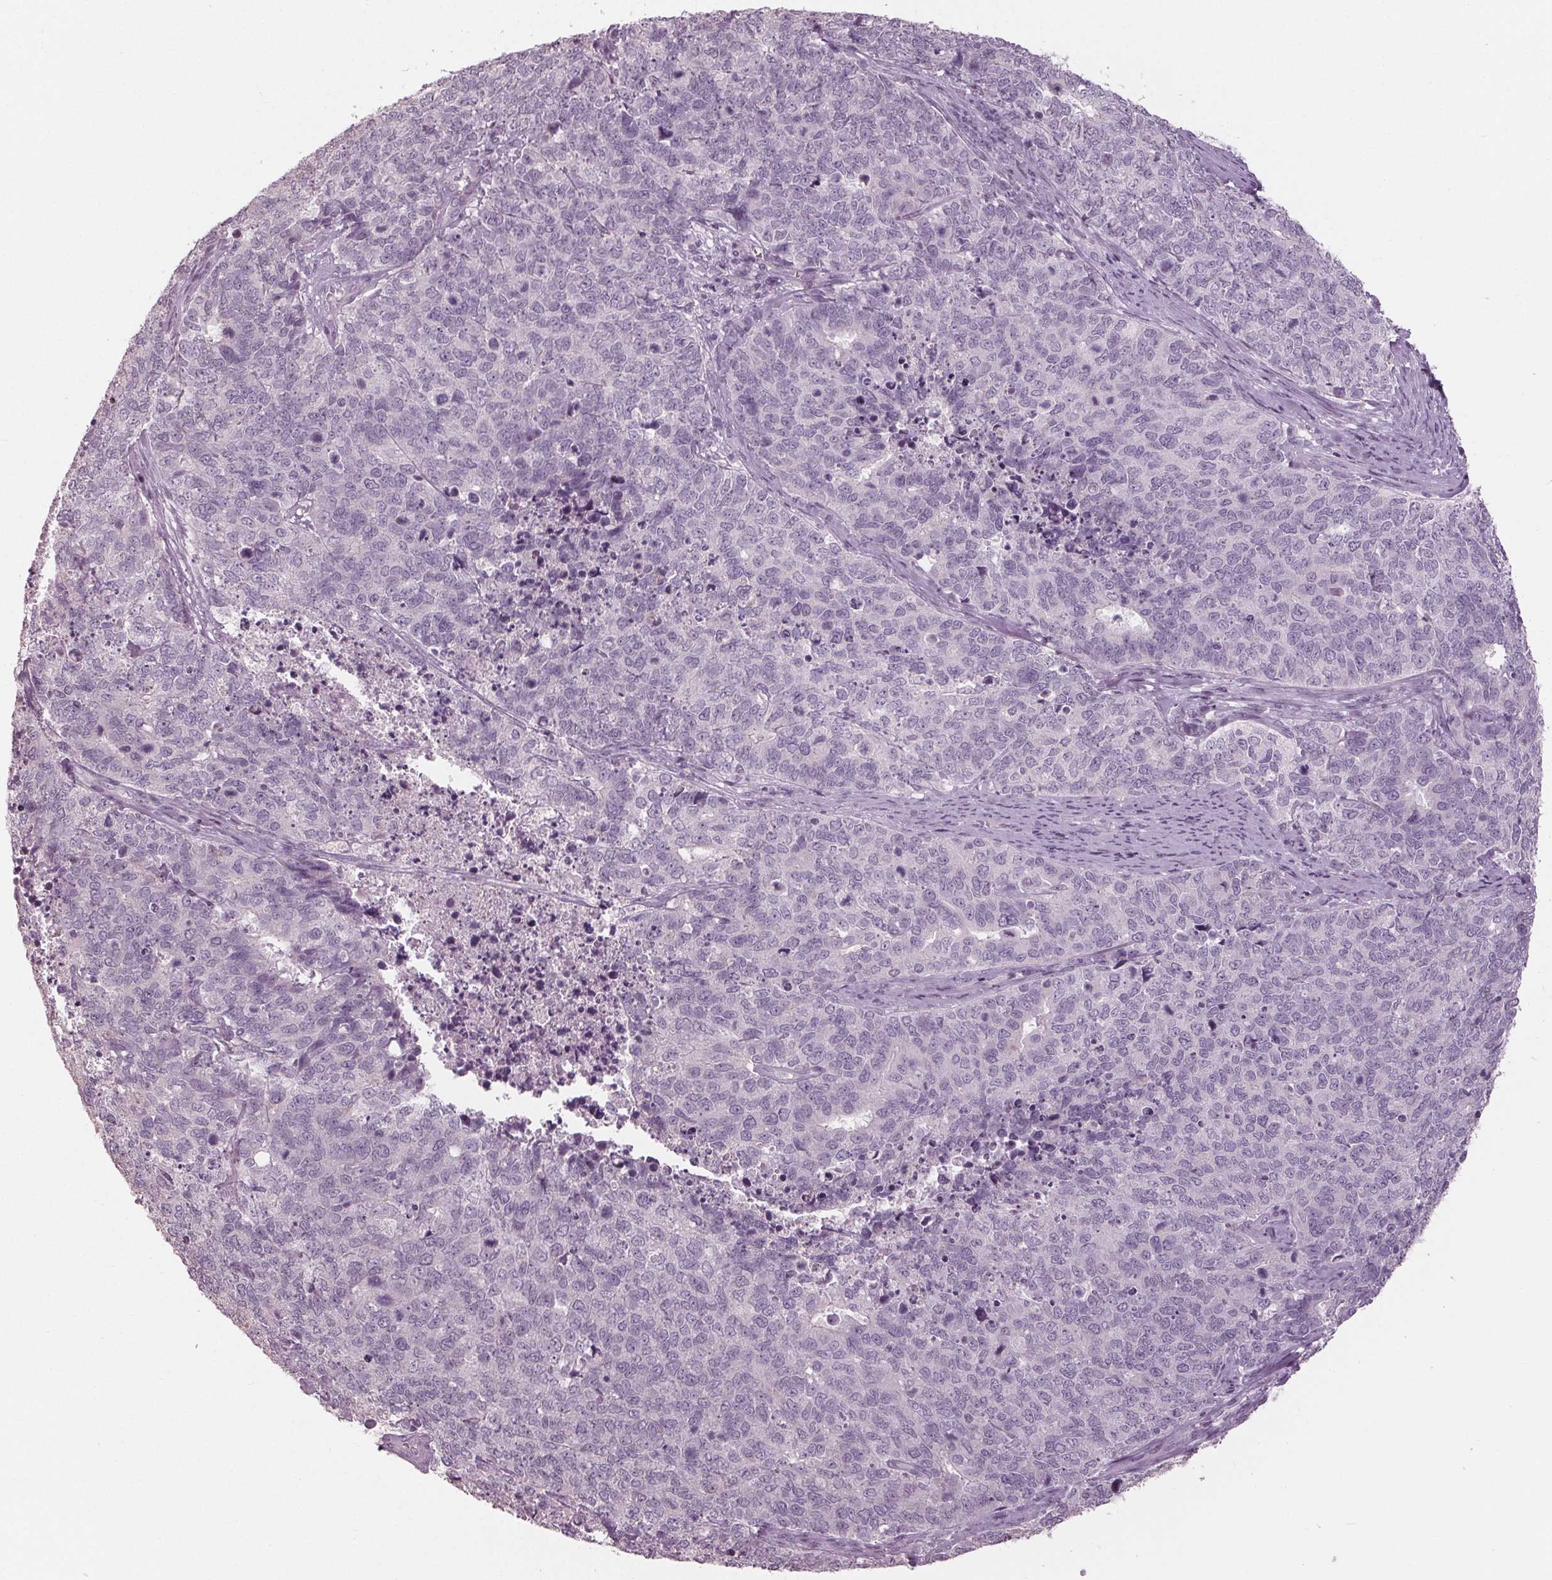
{"staining": {"intensity": "negative", "quantity": "none", "location": "none"}, "tissue": "cervical cancer", "cell_type": "Tumor cells", "image_type": "cancer", "snomed": [{"axis": "morphology", "description": "Adenocarcinoma, NOS"}, {"axis": "topography", "description": "Cervix"}], "caption": "The image exhibits no staining of tumor cells in cervical cancer (adenocarcinoma).", "gene": "TNNC2", "patient": {"sex": "female", "age": 63}}